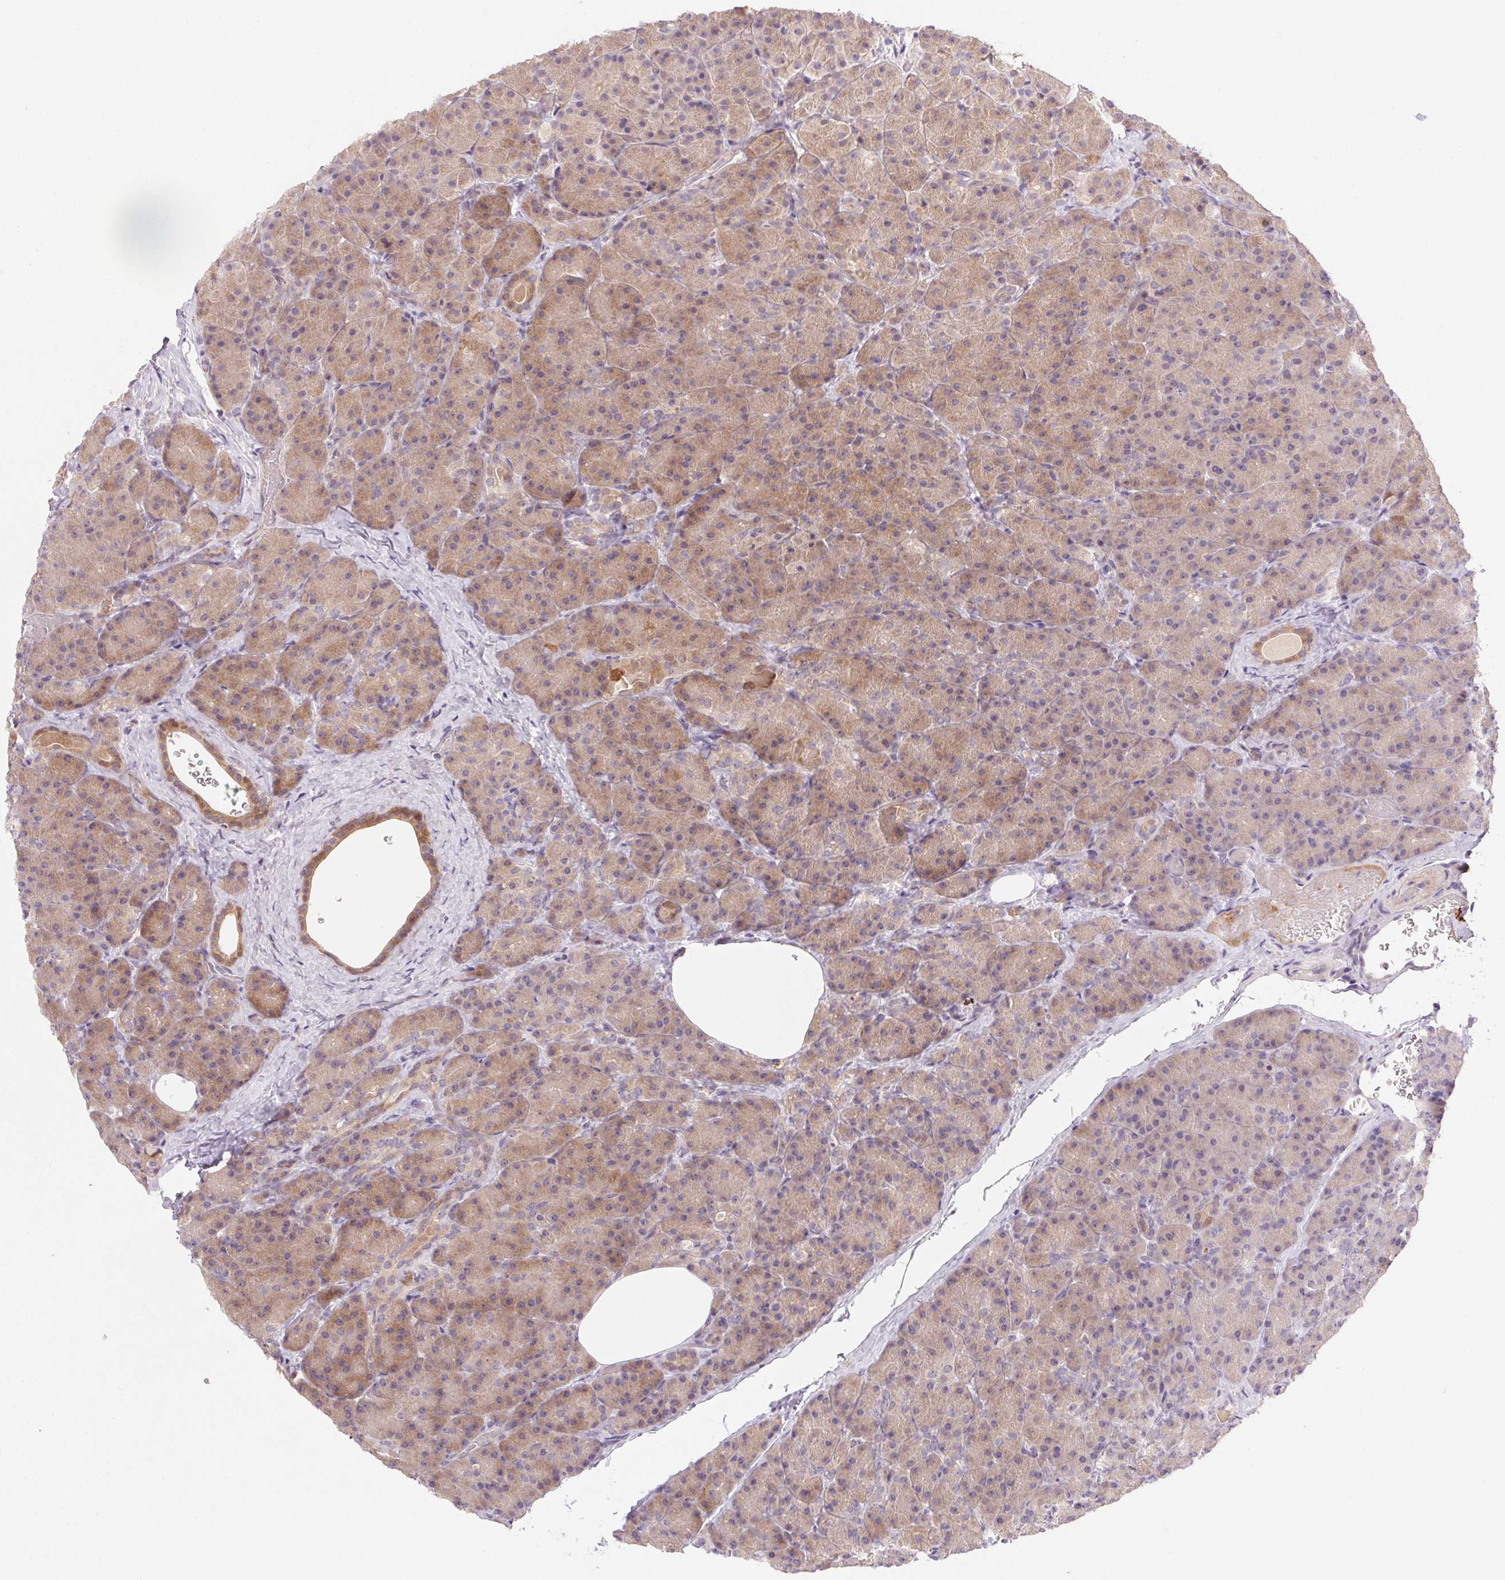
{"staining": {"intensity": "moderate", "quantity": "25%-75%", "location": "cytoplasmic/membranous"}, "tissue": "pancreas", "cell_type": "Exocrine glandular cells", "image_type": "normal", "snomed": [{"axis": "morphology", "description": "Normal tissue, NOS"}, {"axis": "topography", "description": "Pancreas"}], "caption": "Immunohistochemical staining of normal human pancreas reveals moderate cytoplasmic/membranous protein positivity in approximately 25%-75% of exocrine glandular cells.", "gene": "LRRTM1", "patient": {"sex": "male", "age": 57}}